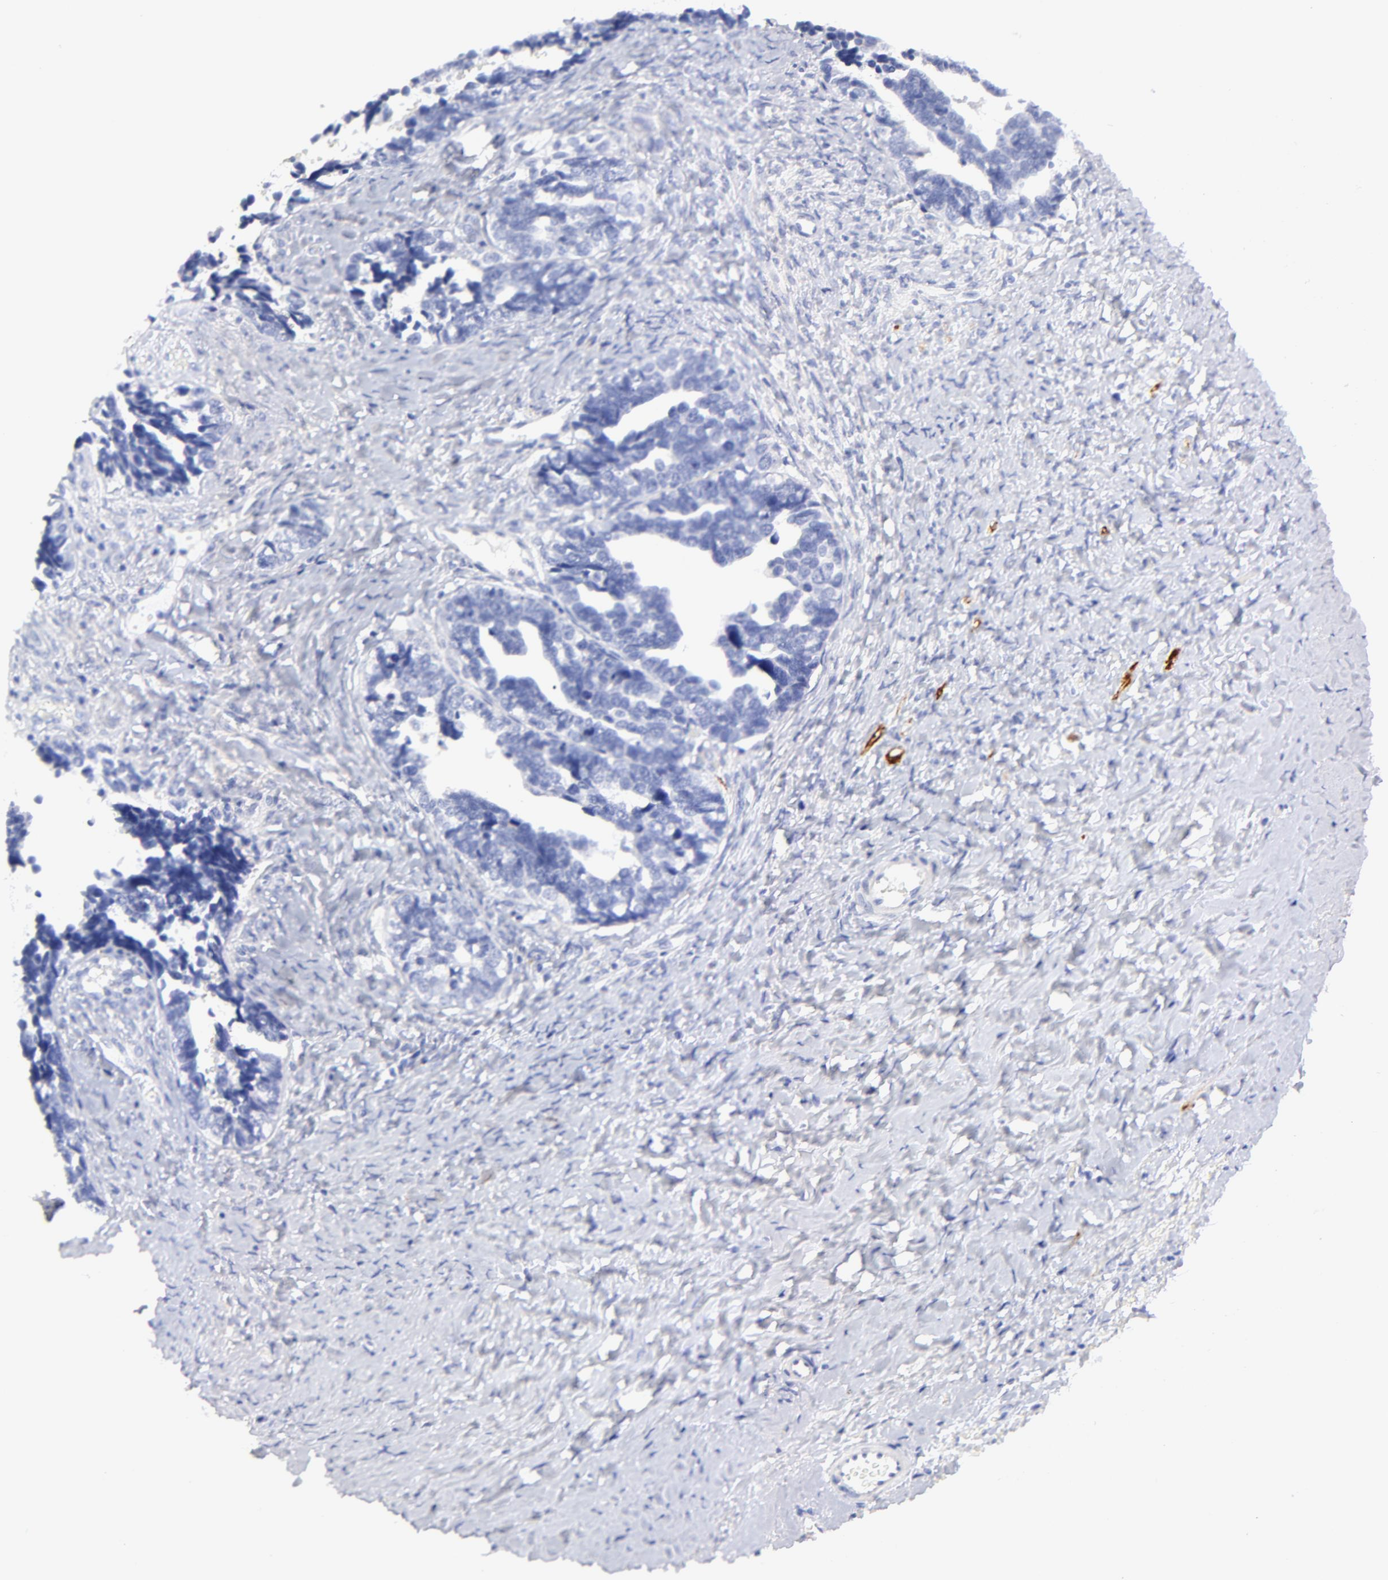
{"staining": {"intensity": "negative", "quantity": "none", "location": "none"}, "tissue": "ovarian cancer", "cell_type": "Tumor cells", "image_type": "cancer", "snomed": [{"axis": "morphology", "description": "Cystadenocarcinoma, serous, NOS"}, {"axis": "topography", "description": "Ovary"}], "caption": "A photomicrograph of human serous cystadenocarcinoma (ovarian) is negative for staining in tumor cells.", "gene": "HORMAD2", "patient": {"sex": "female", "age": 77}}